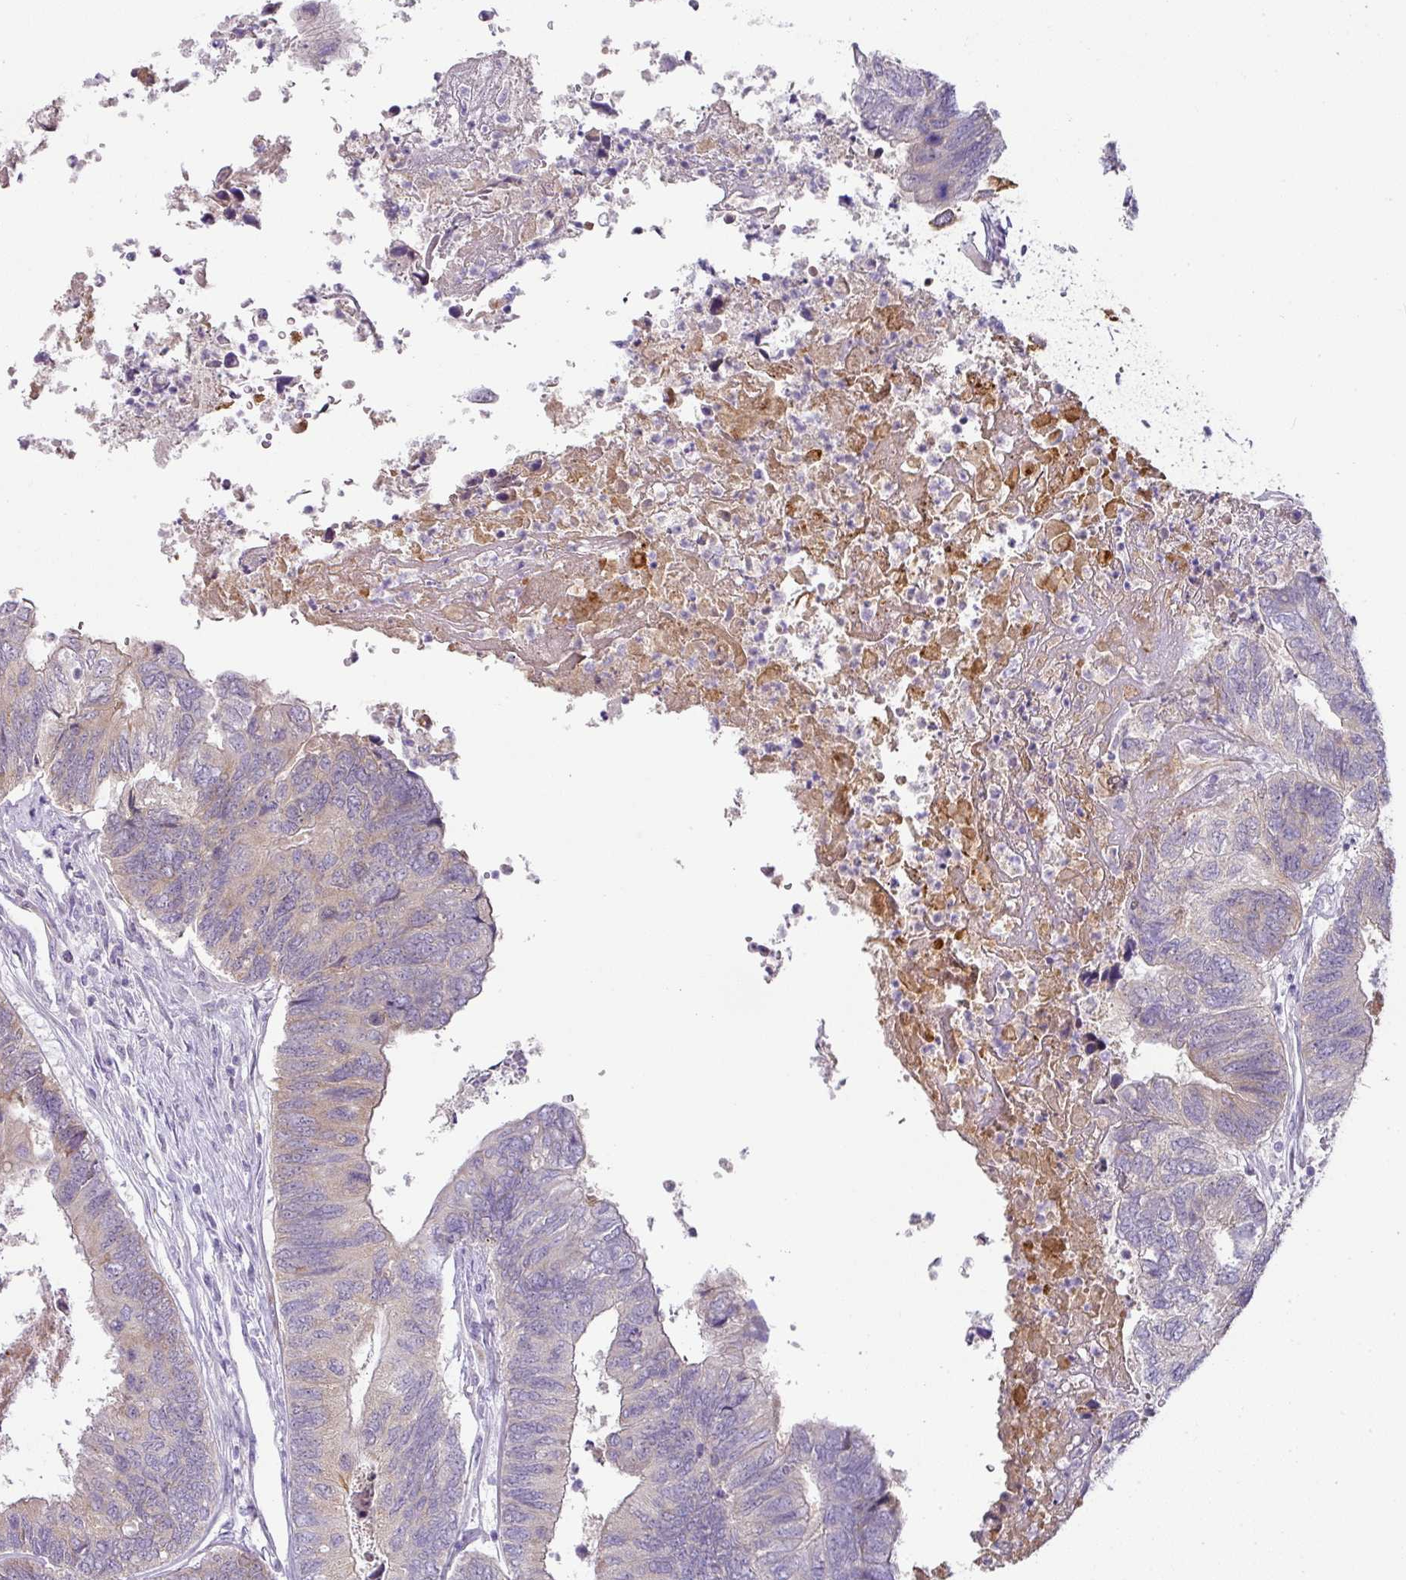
{"staining": {"intensity": "weak", "quantity": "<25%", "location": "cytoplasmic/membranous"}, "tissue": "colorectal cancer", "cell_type": "Tumor cells", "image_type": "cancer", "snomed": [{"axis": "morphology", "description": "Adenocarcinoma, NOS"}, {"axis": "topography", "description": "Colon"}], "caption": "Adenocarcinoma (colorectal) stained for a protein using immunohistochemistry (IHC) displays no staining tumor cells.", "gene": "FGF17", "patient": {"sex": "female", "age": 67}}